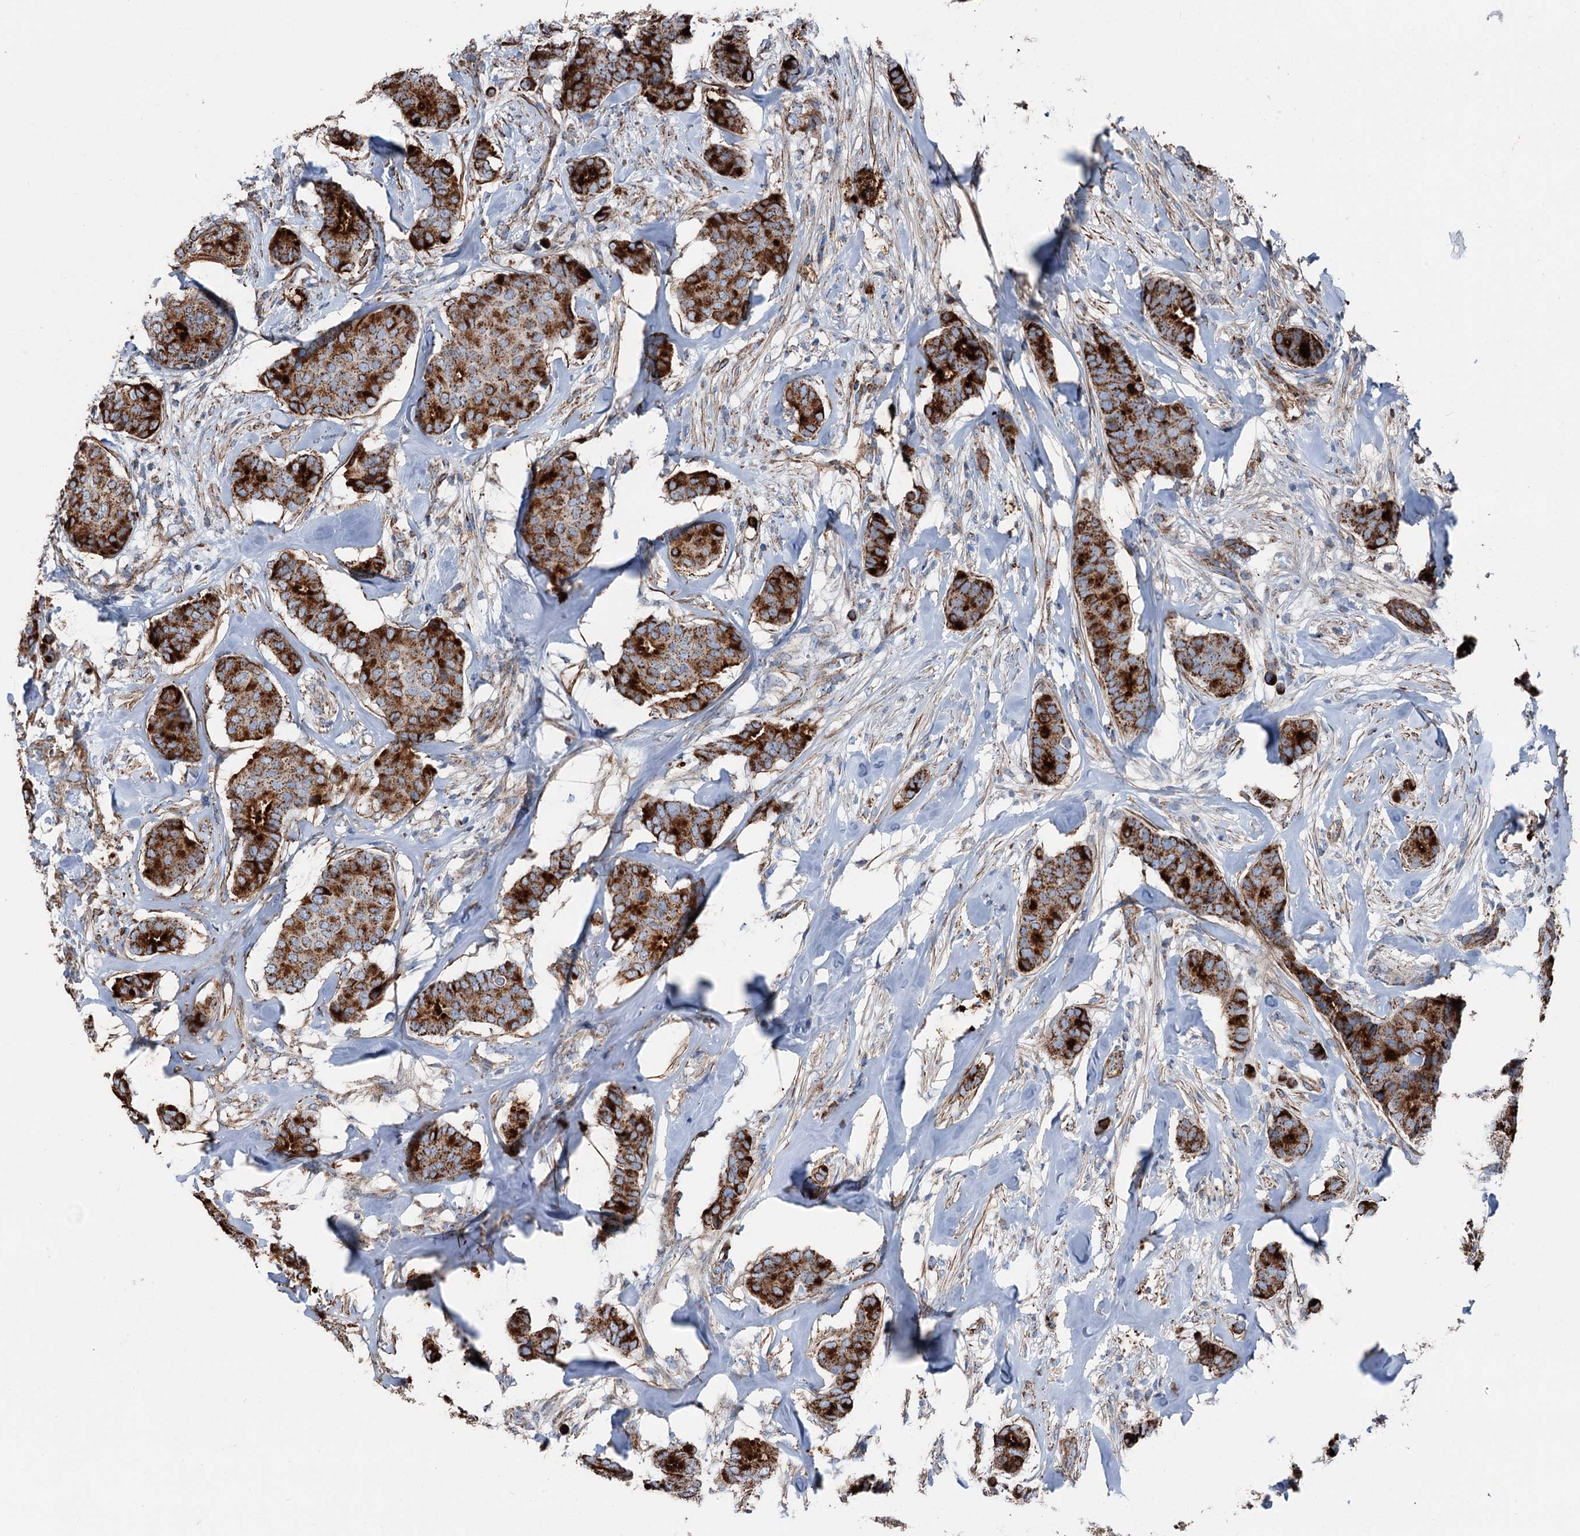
{"staining": {"intensity": "strong", "quantity": ">75%", "location": "cytoplasmic/membranous"}, "tissue": "breast cancer", "cell_type": "Tumor cells", "image_type": "cancer", "snomed": [{"axis": "morphology", "description": "Duct carcinoma"}, {"axis": "topography", "description": "Breast"}], "caption": "High-power microscopy captured an IHC histopathology image of breast cancer, revealing strong cytoplasmic/membranous expression in about >75% of tumor cells.", "gene": "DDIAS", "patient": {"sex": "female", "age": 75}}